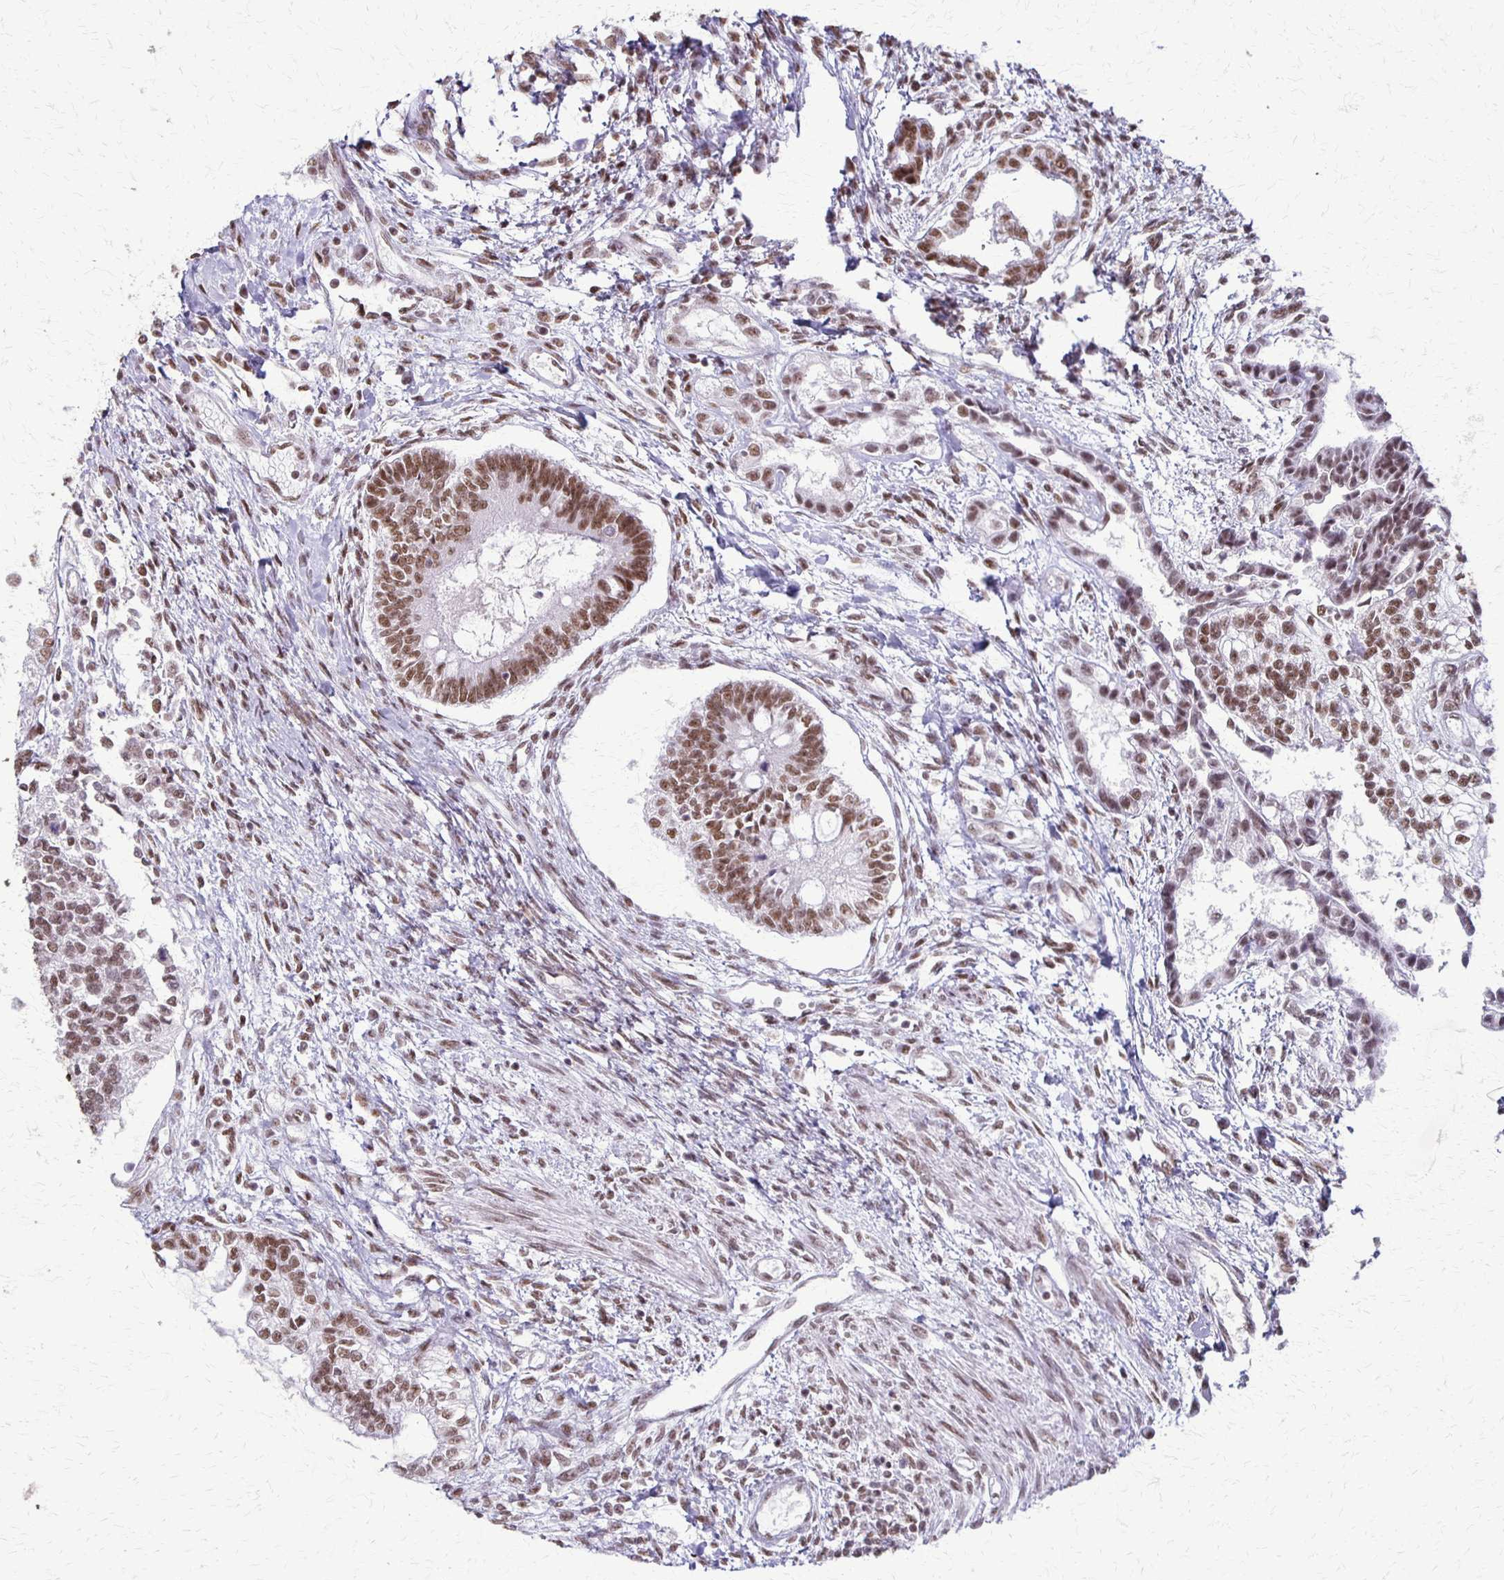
{"staining": {"intensity": "moderate", "quantity": ">75%", "location": "nuclear"}, "tissue": "testis cancer", "cell_type": "Tumor cells", "image_type": "cancer", "snomed": [{"axis": "morphology", "description": "Carcinoma, Embryonal, NOS"}, {"axis": "topography", "description": "Testis"}], "caption": "Protein analysis of testis cancer (embryonal carcinoma) tissue shows moderate nuclear expression in approximately >75% of tumor cells.", "gene": "XRCC6", "patient": {"sex": "male", "age": 37}}